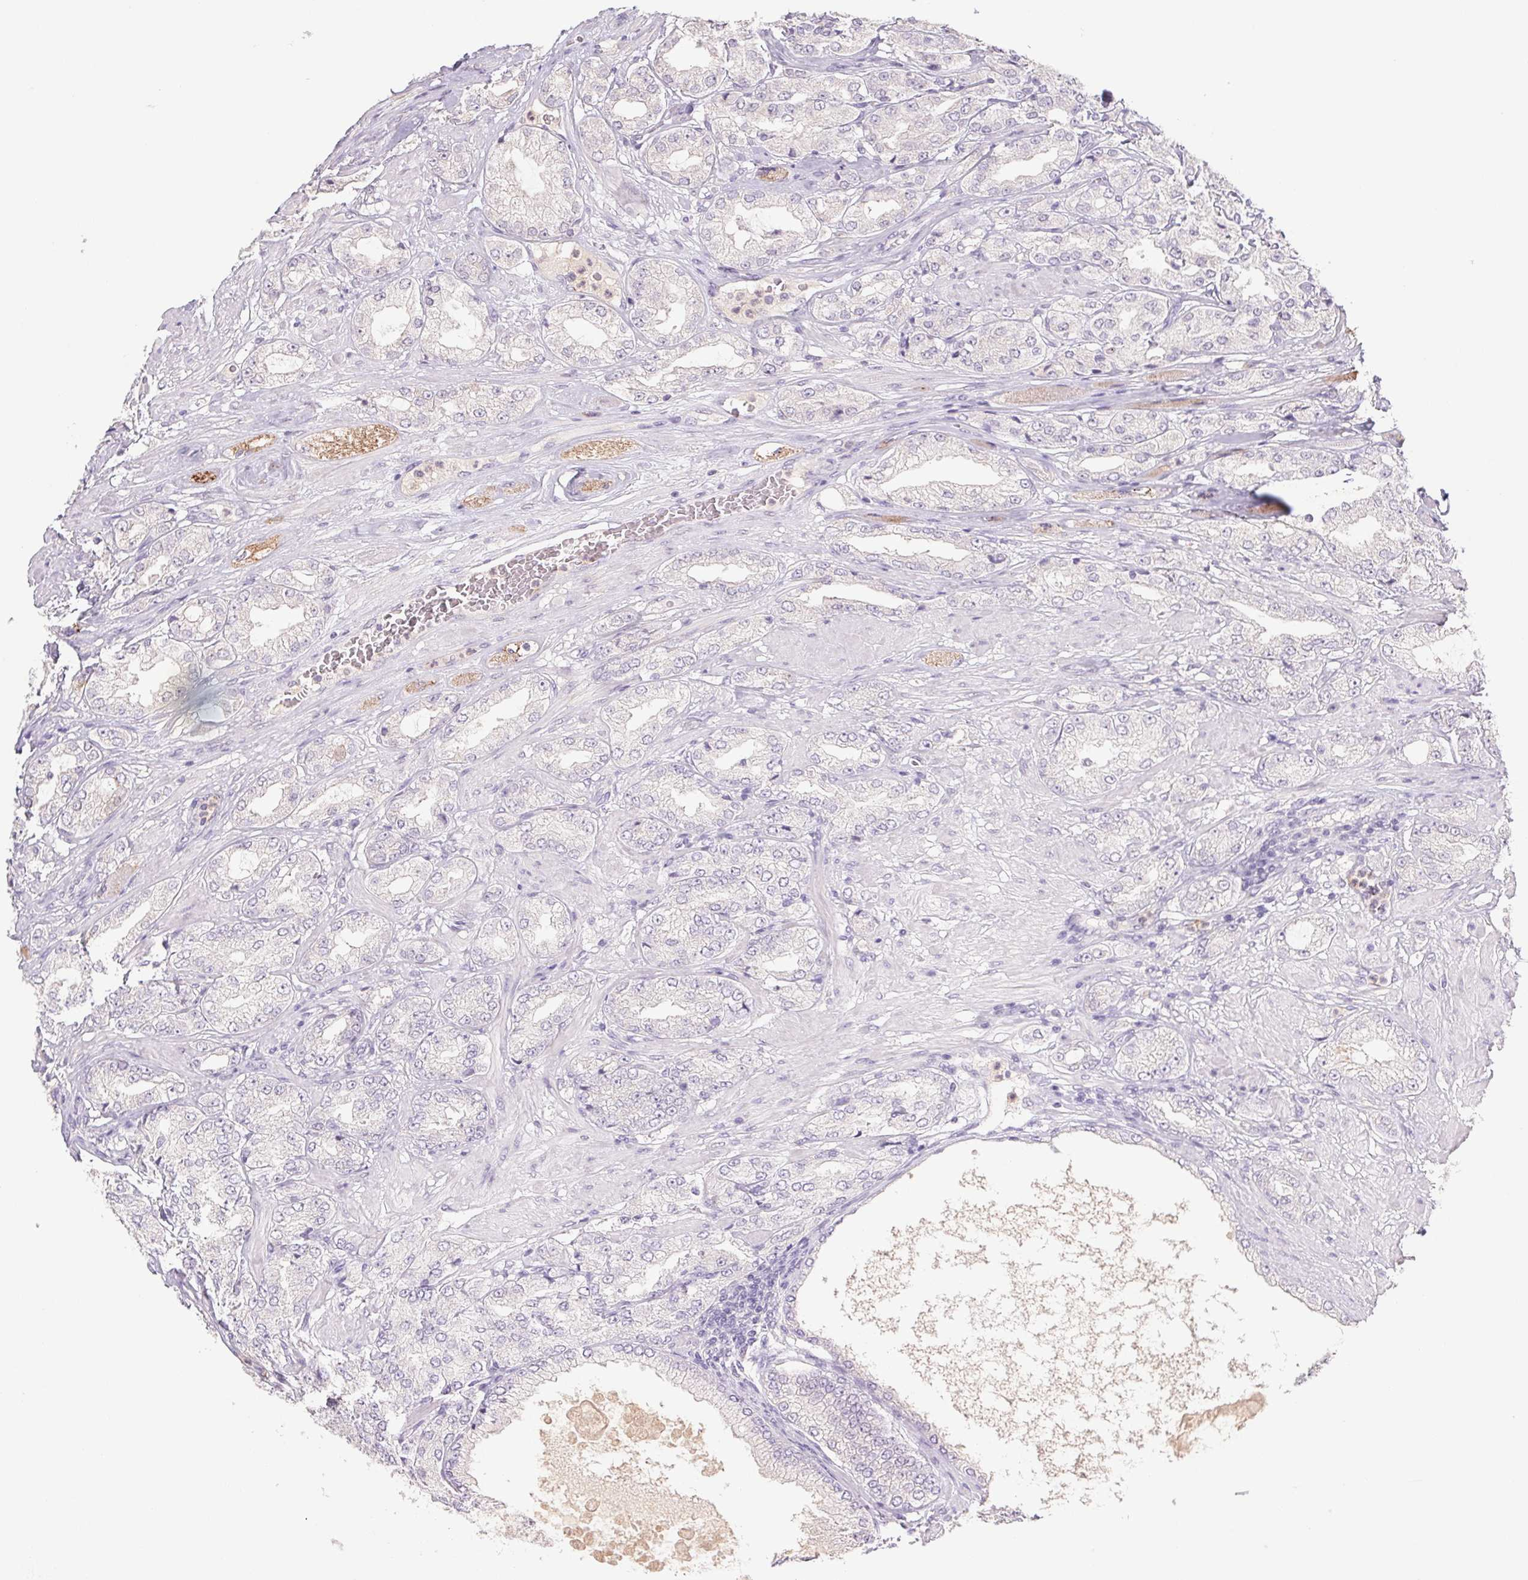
{"staining": {"intensity": "negative", "quantity": "none", "location": "none"}, "tissue": "prostate cancer", "cell_type": "Tumor cells", "image_type": "cancer", "snomed": [{"axis": "morphology", "description": "Adenocarcinoma, High grade"}, {"axis": "topography", "description": "Prostate"}], "caption": "High power microscopy micrograph of an immunohistochemistry photomicrograph of prostate cancer, revealing no significant expression in tumor cells.", "gene": "PNMA8B", "patient": {"sex": "male", "age": 68}}